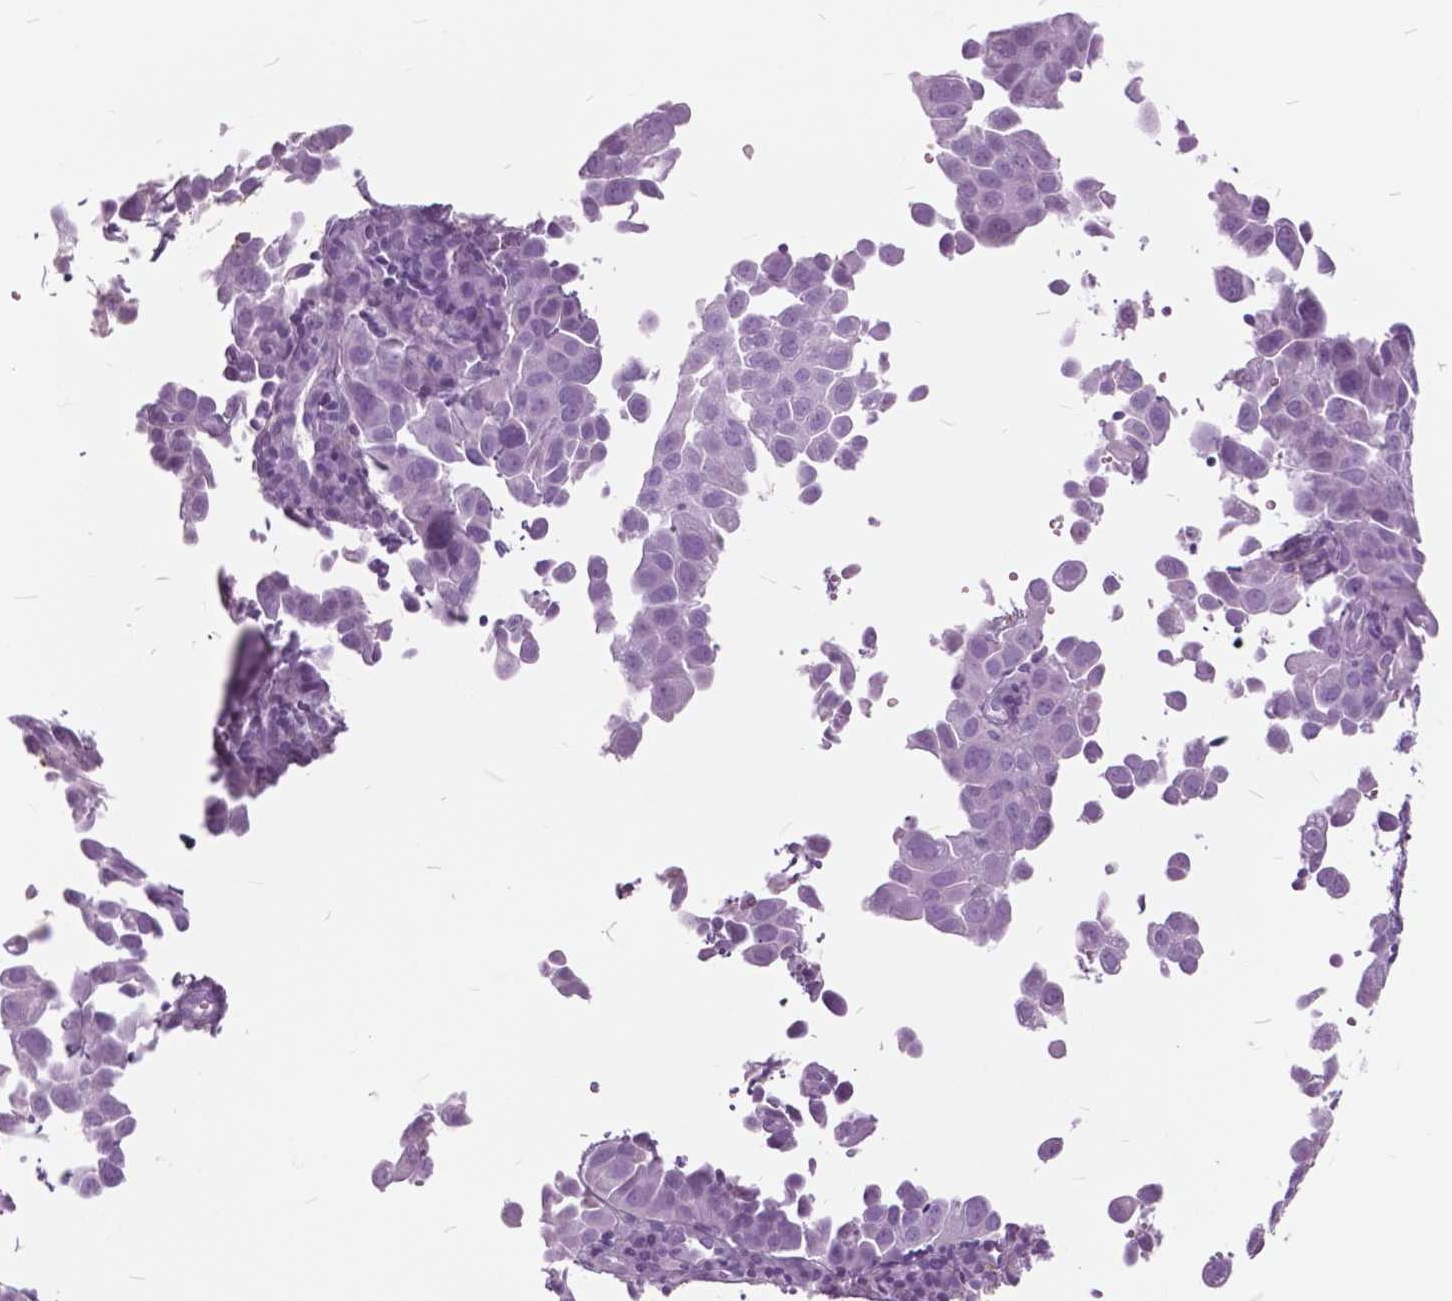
{"staining": {"intensity": "negative", "quantity": "none", "location": "none"}, "tissue": "cervical cancer", "cell_type": "Tumor cells", "image_type": "cancer", "snomed": [{"axis": "morphology", "description": "Squamous cell carcinoma, NOS"}, {"axis": "topography", "description": "Cervix"}], "caption": "The micrograph demonstrates no significant staining in tumor cells of cervical squamous cell carcinoma.", "gene": "GDF9", "patient": {"sex": "female", "age": 55}}